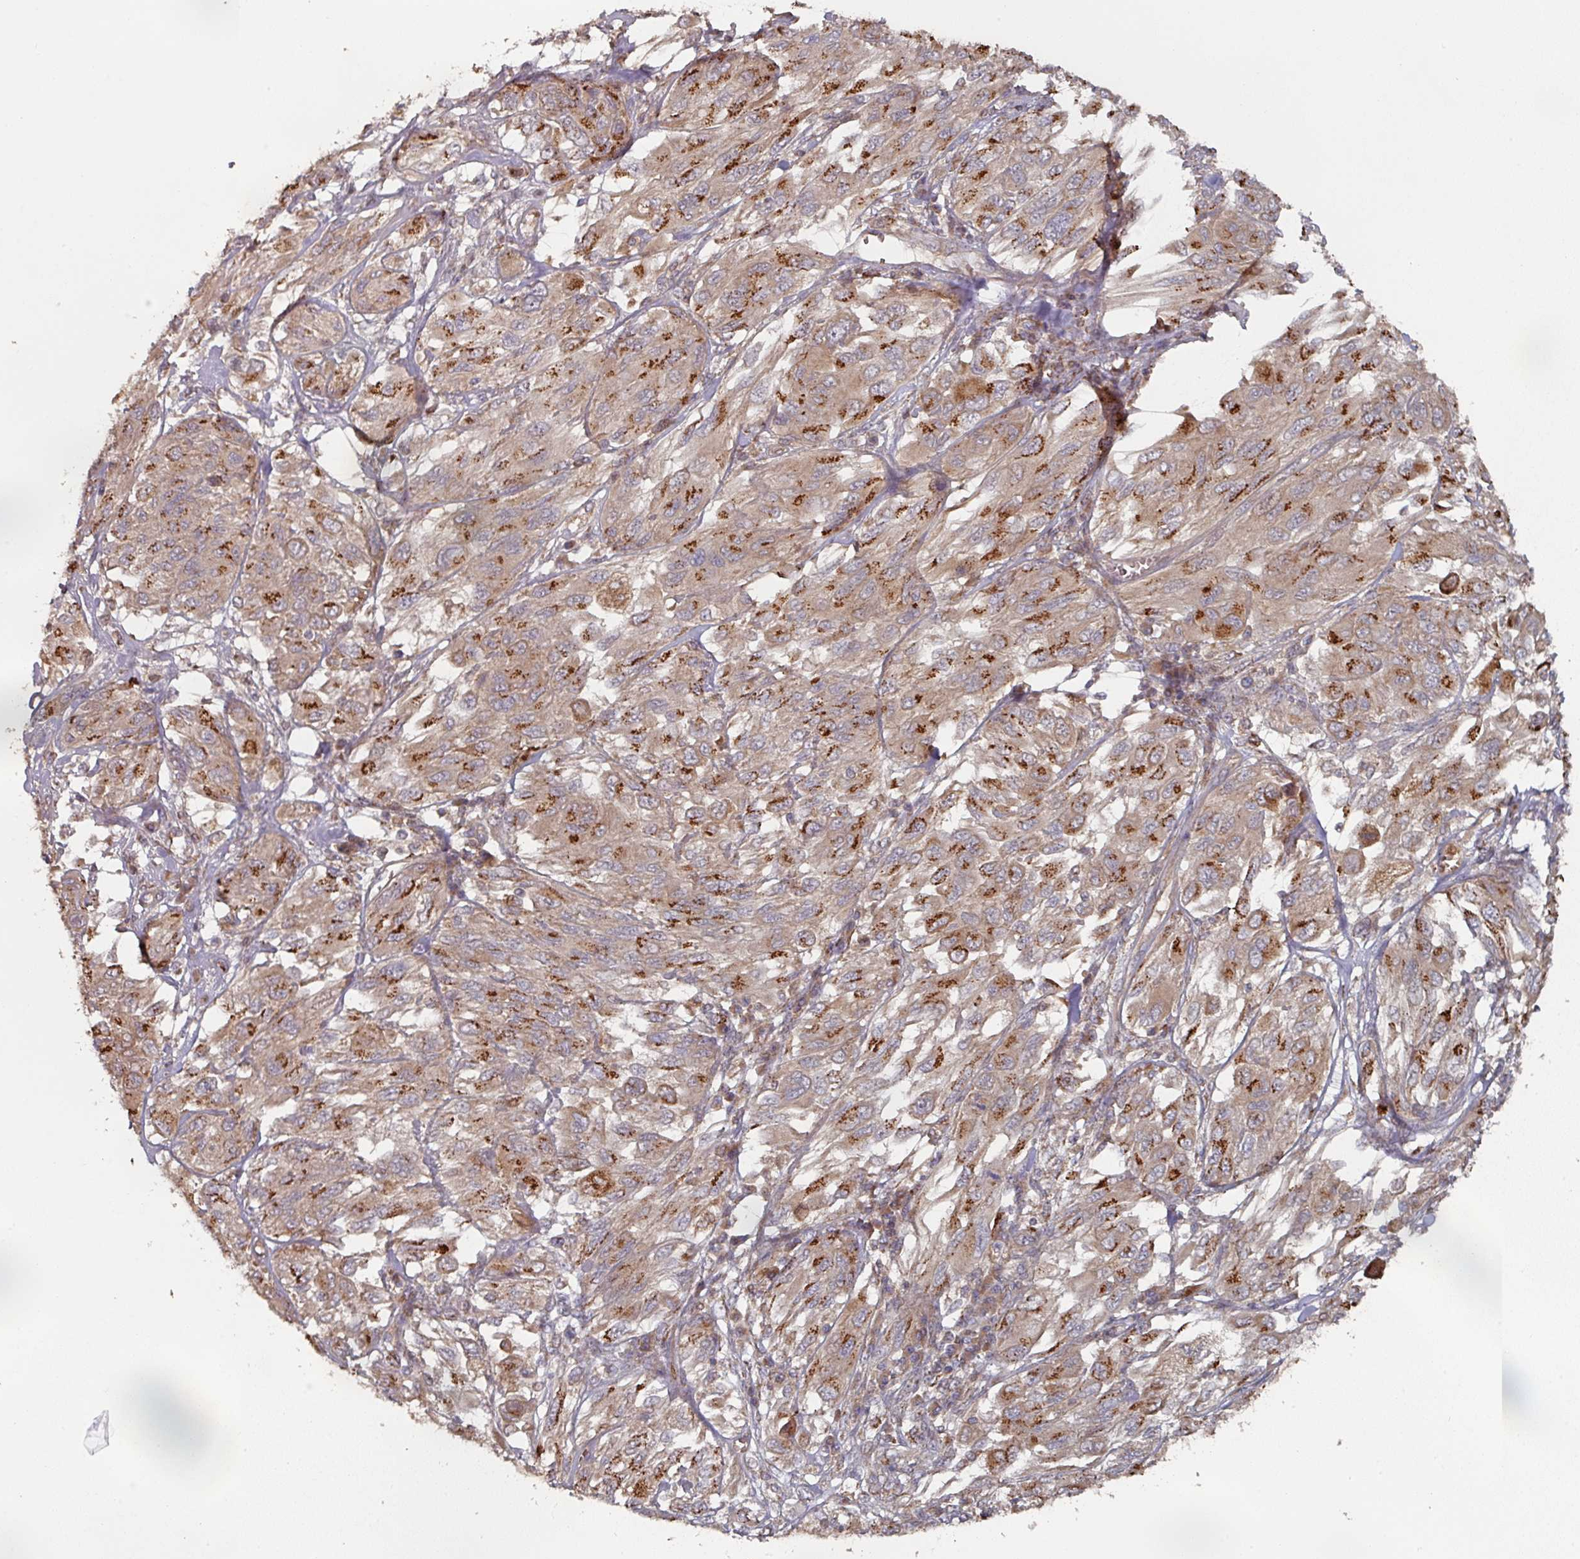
{"staining": {"intensity": "strong", "quantity": ">75%", "location": "cytoplasmic/membranous"}, "tissue": "melanoma", "cell_type": "Tumor cells", "image_type": "cancer", "snomed": [{"axis": "morphology", "description": "Malignant melanoma, NOS"}, {"axis": "topography", "description": "Skin"}], "caption": "DAB immunohistochemical staining of human malignant melanoma displays strong cytoplasmic/membranous protein positivity in about >75% of tumor cells. The protein of interest is stained brown, and the nuclei are stained in blue (DAB IHC with brightfield microscopy, high magnification).", "gene": "DNAJC7", "patient": {"sex": "female", "age": 91}}